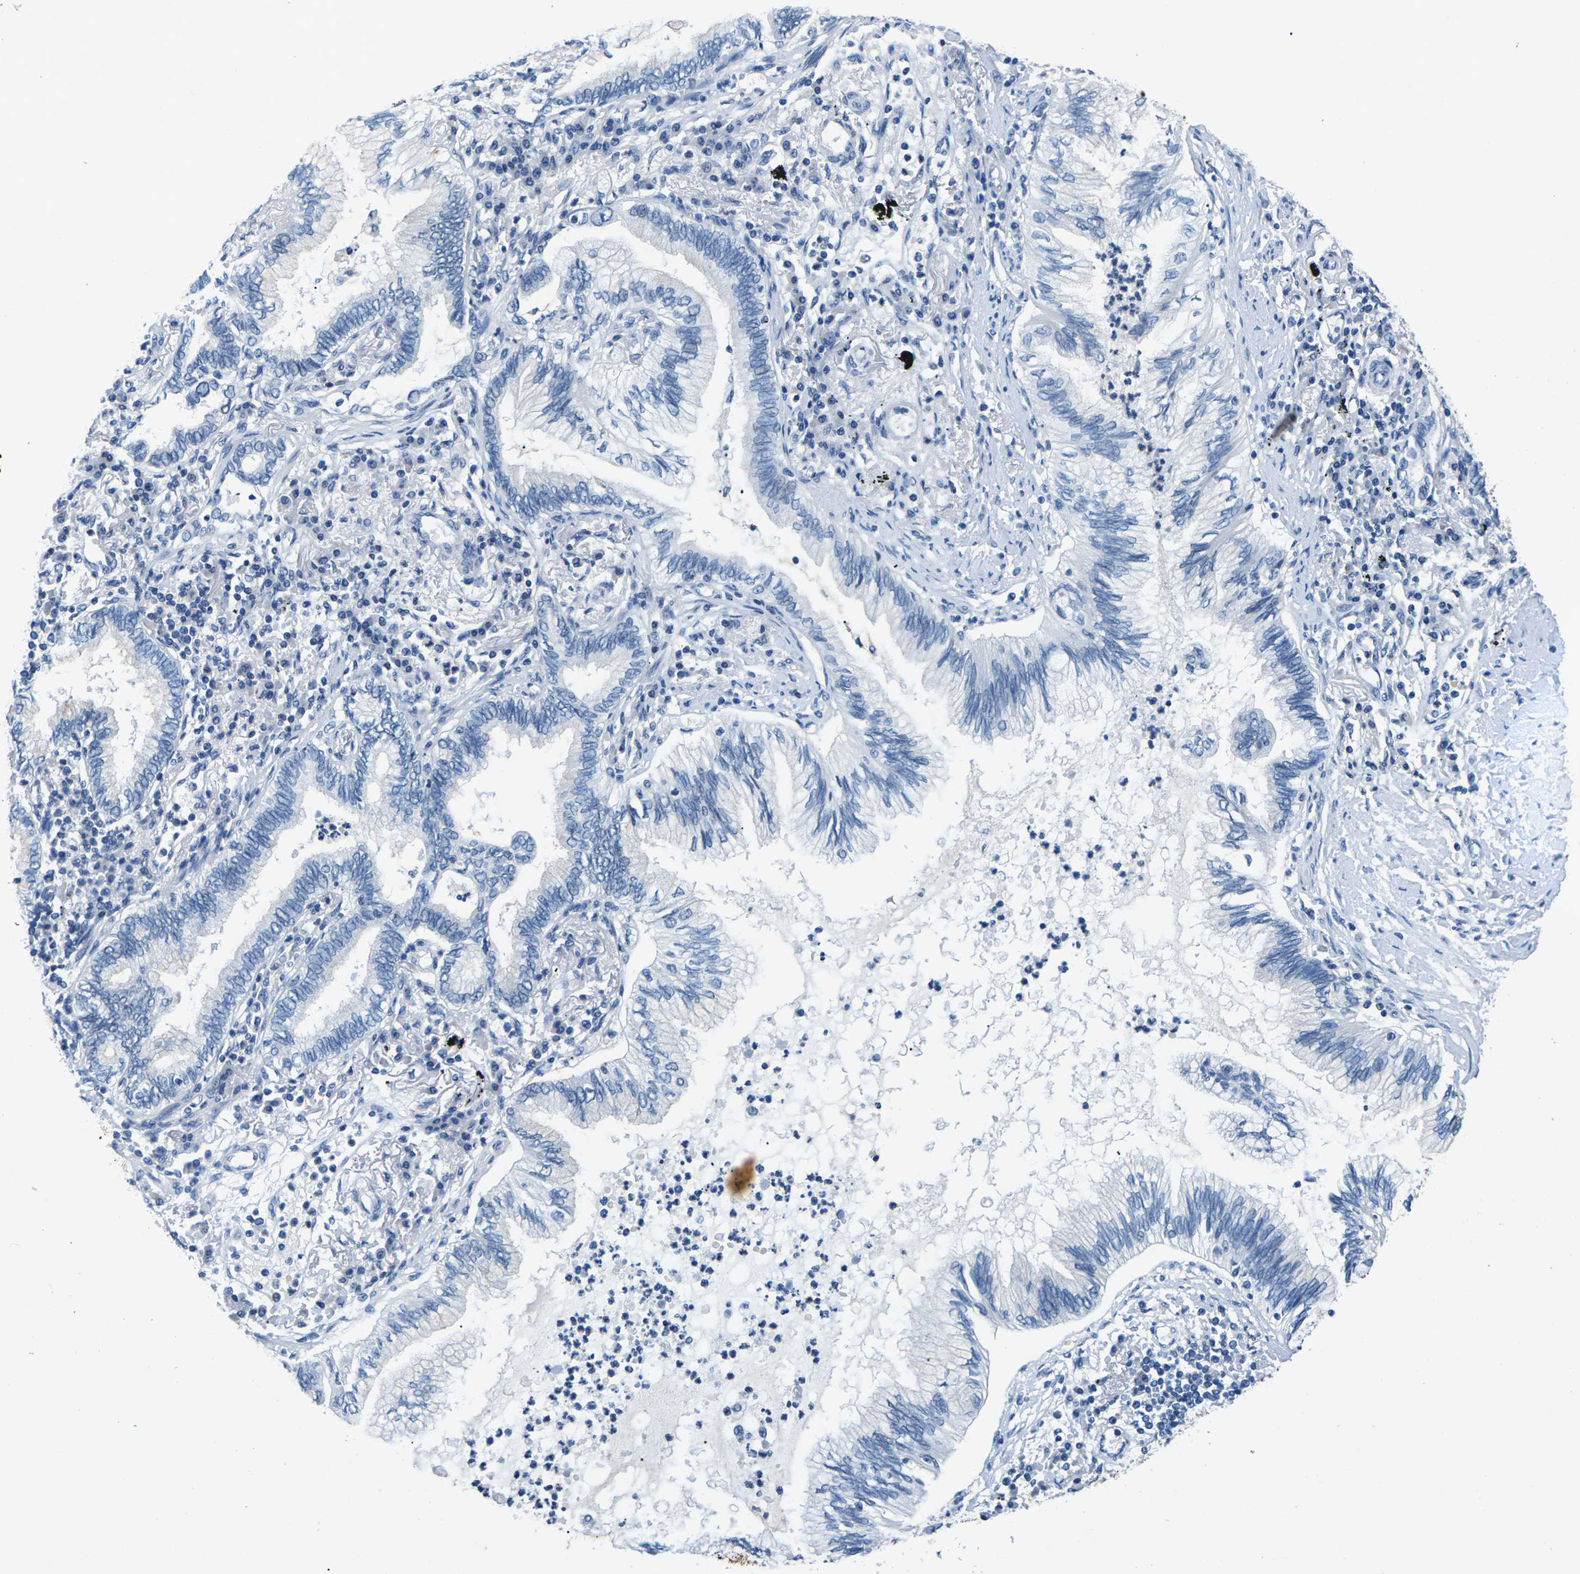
{"staining": {"intensity": "negative", "quantity": "none", "location": "none"}, "tissue": "lung cancer", "cell_type": "Tumor cells", "image_type": "cancer", "snomed": [{"axis": "morphology", "description": "Normal tissue, NOS"}, {"axis": "morphology", "description": "Adenocarcinoma, NOS"}, {"axis": "topography", "description": "Bronchus"}, {"axis": "topography", "description": "Lung"}], "caption": "This is an immunohistochemistry (IHC) image of adenocarcinoma (lung). There is no positivity in tumor cells.", "gene": "UMOD", "patient": {"sex": "female", "age": 70}}